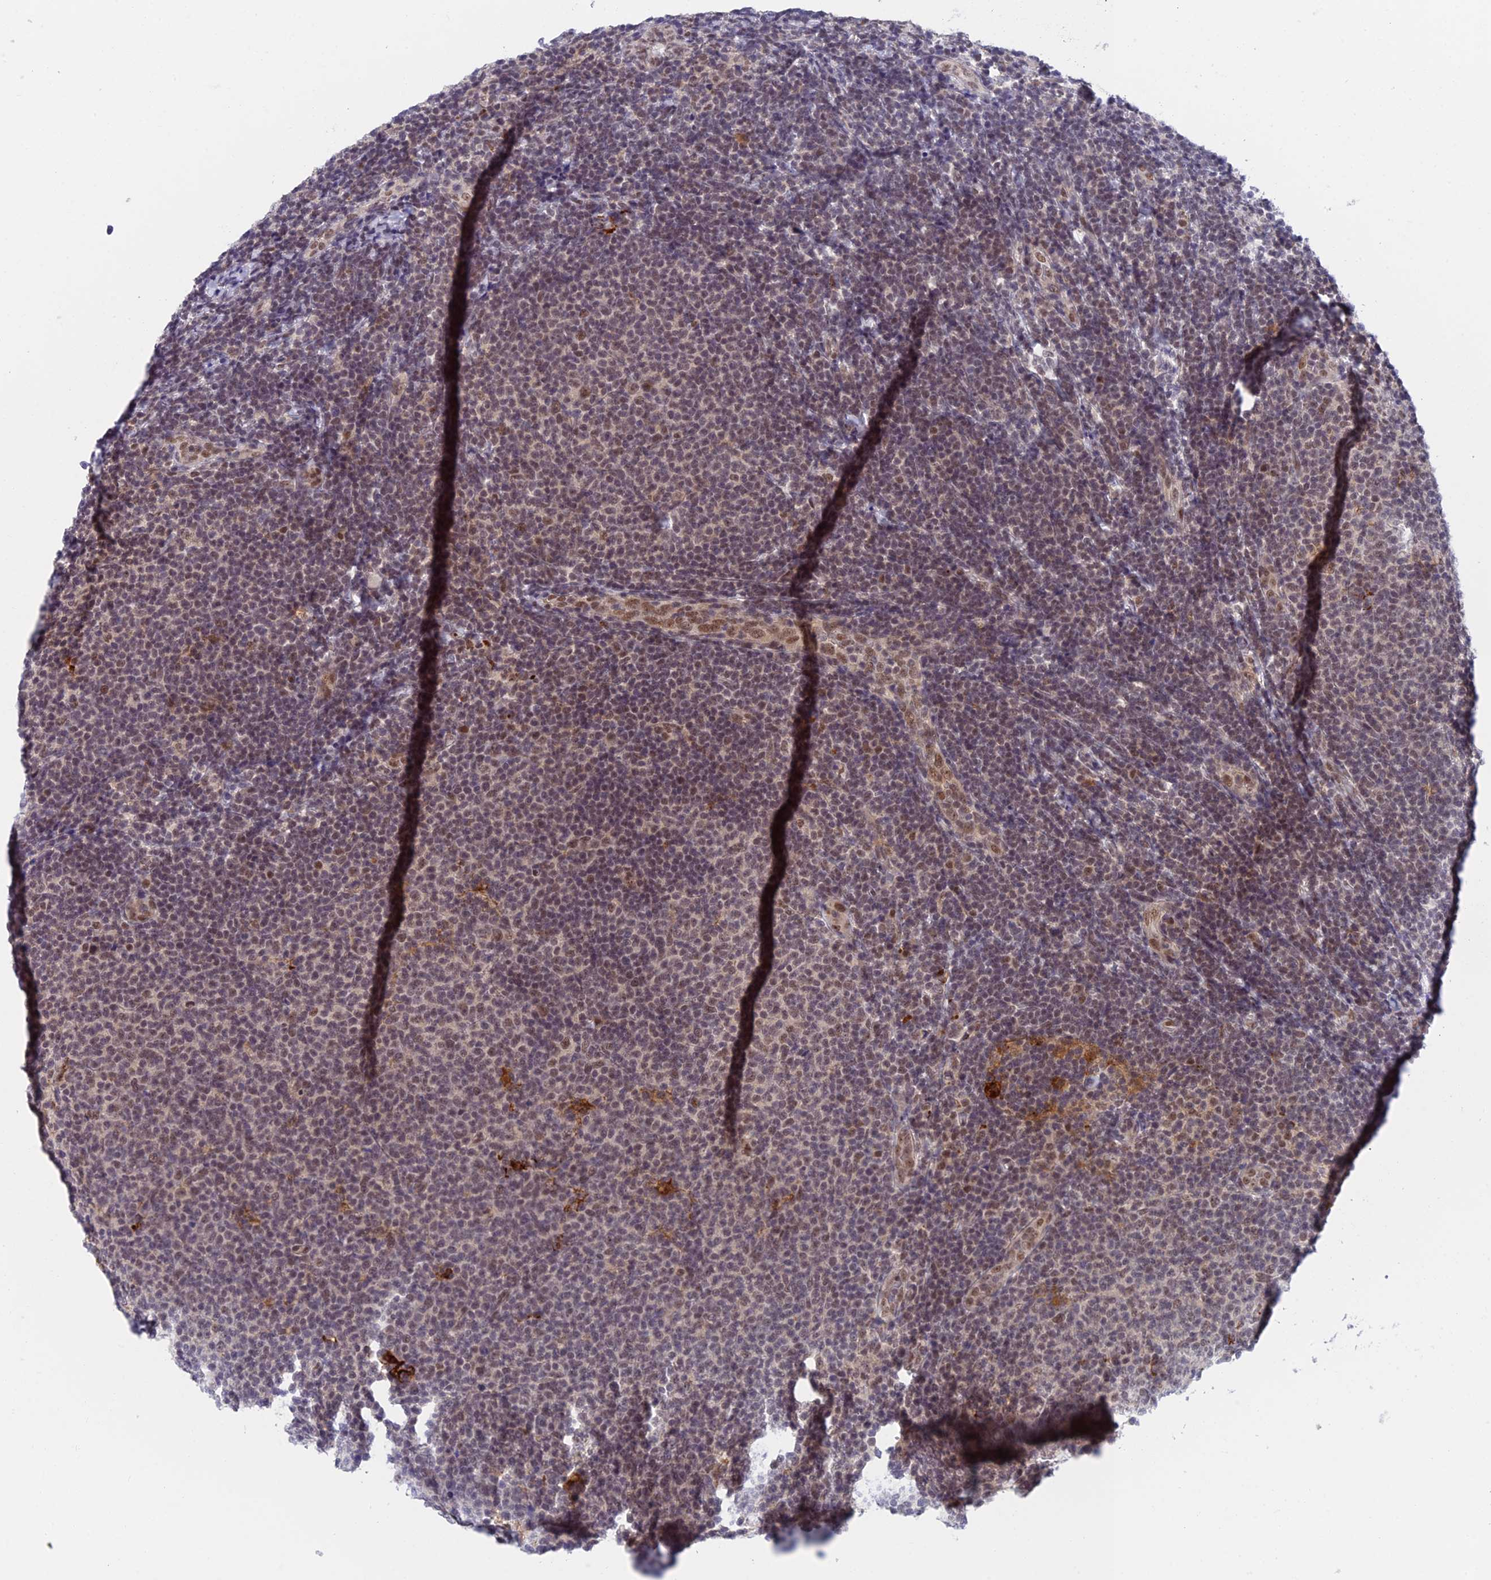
{"staining": {"intensity": "moderate", "quantity": "<25%", "location": "nuclear"}, "tissue": "lymphoma", "cell_type": "Tumor cells", "image_type": "cancer", "snomed": [{"axis": "morphology", "description": "Malignant lymphoma, non-Hodgkin's type, Low grade"}, {"axis": "topography", "description": "Lymph node"}], "caption": "Moderate nuclear expression is present in approximately <25% of tumor cells in malignant lymphoma, non-Hodgkin's type (low-grade).", "gene": "NSMCE1", "patient": {"sex": "male", "age": 66}}